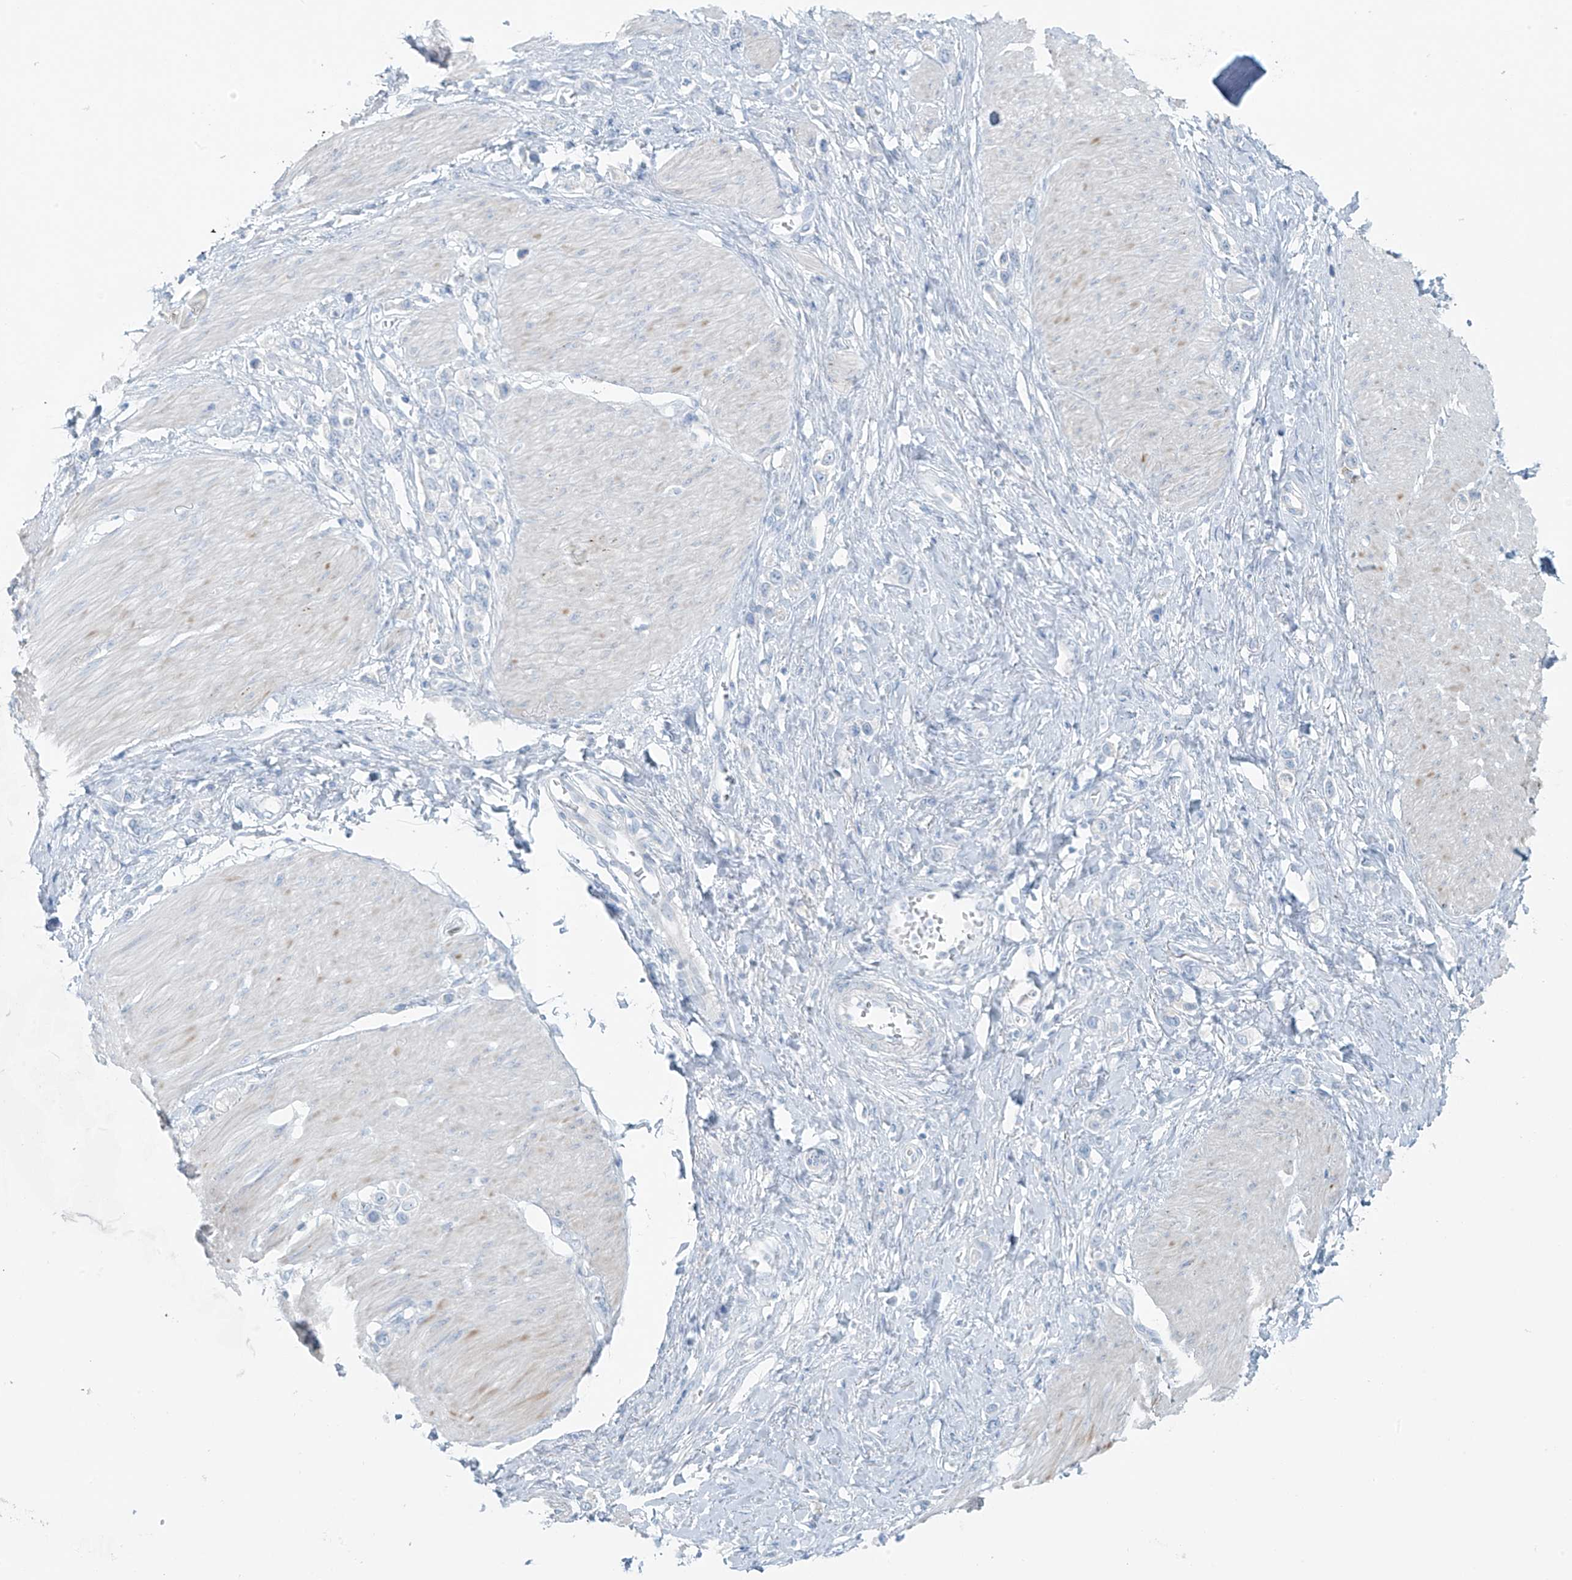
{"staining": {"intensity": "negative", "quantity": "none", "location": "none"}, "tissue": "stomach cancer", "cell_type": "Tumor cells", "image_type": "cancer", "snomed": [{"axis": "morphology", "description": "Normal tissue, NOS"}, {"axis": "morphology", "description": "Adenocarcinoma, NOS"}, {"axis": "topography", "description": "Stomach, upper"}, {"axis": "topography", "description": "Stomach"}], "caption": "An image of adenocarcinoma (stomach) stained for a protein shows no brown staining in tumor cells.", "gene": "SLC25A43", "patient": {"sex": "female", "age": 65}}